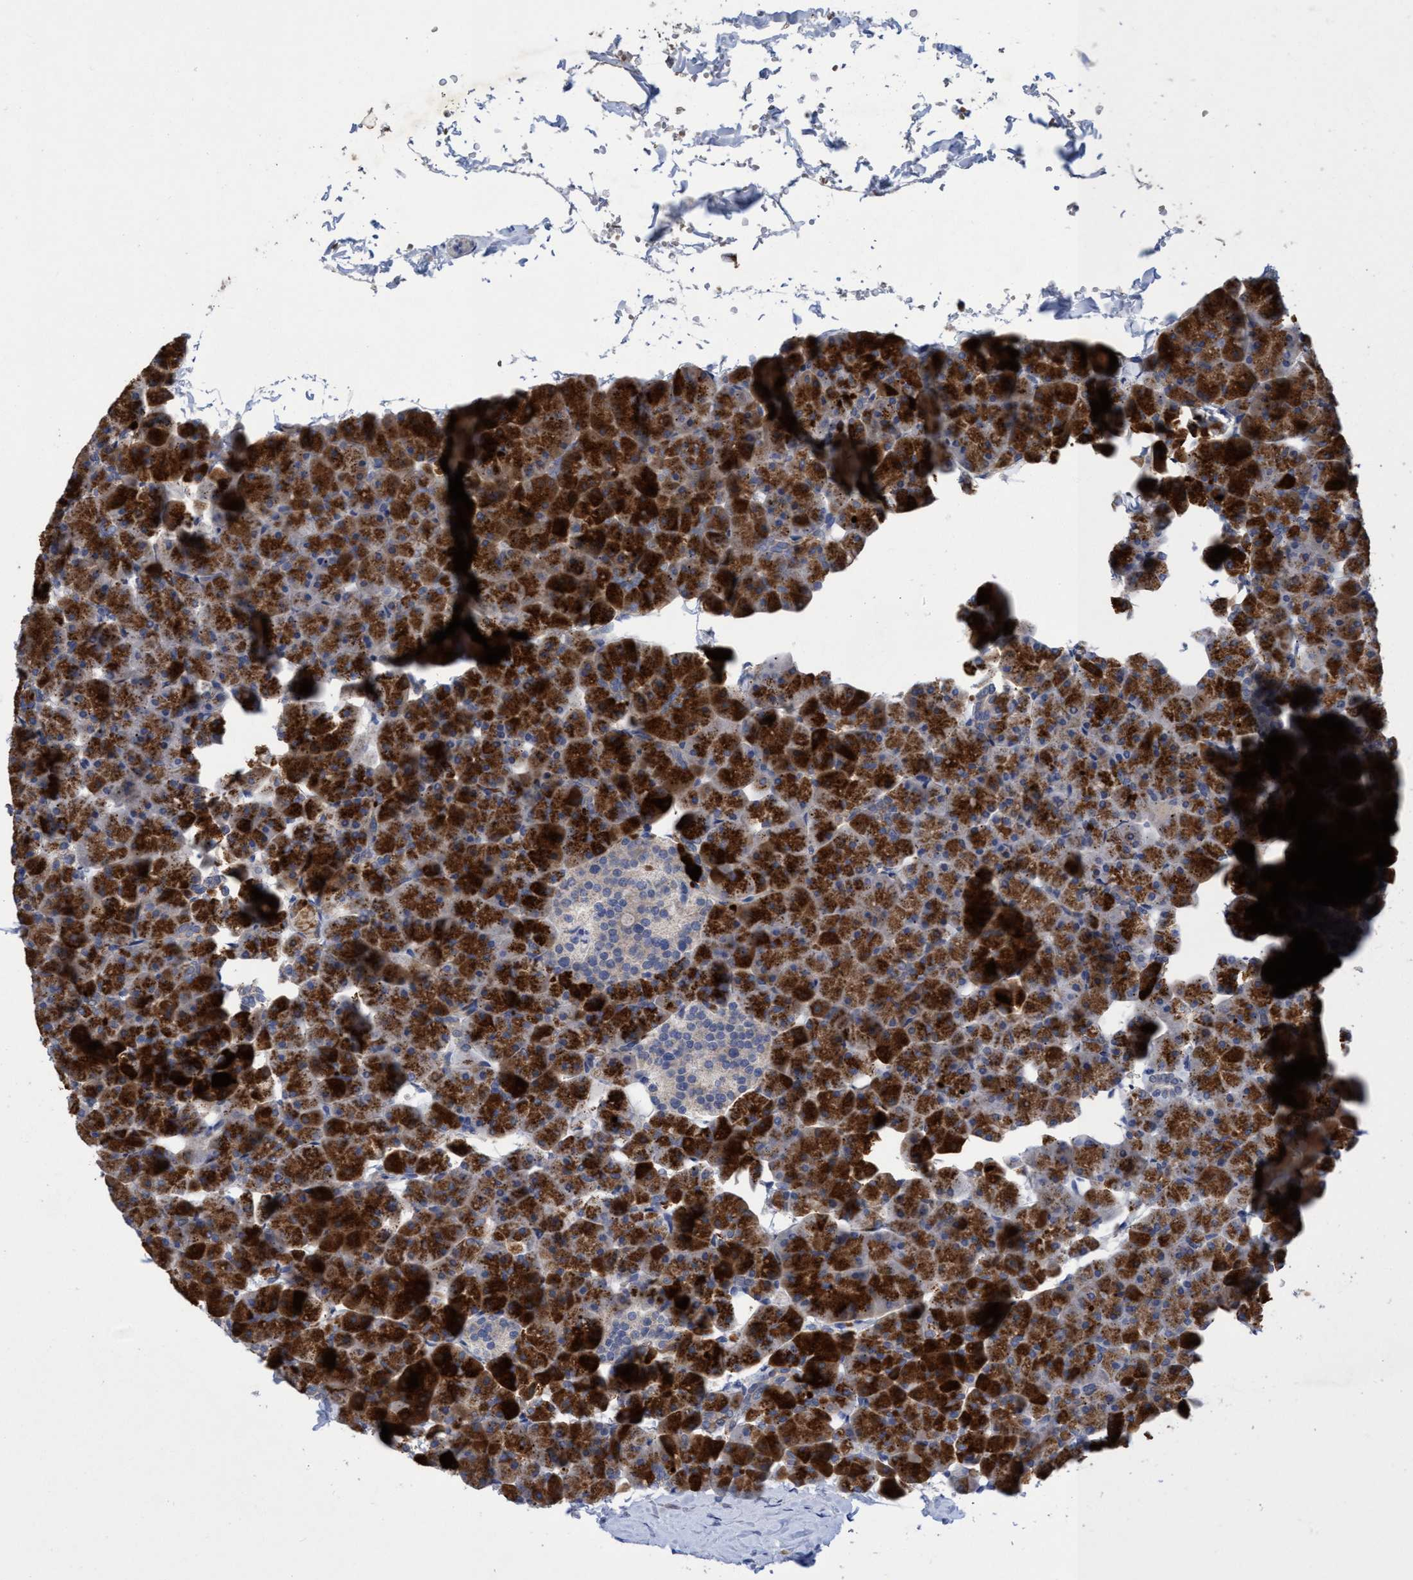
{"staining": {"intensity": "strong", "quantity": ">75%", "location": "cytoplasmic/membranous"}, "tissue": "pancreas", "cell_type": "Exocrine glandular cells", "image_type": "normal", "snomed": [{"axis": "morphology", "description": "Normal tissue, NOS"}, {"axis": "topography", "description": "Pancreas"}], "caption": "Pancreas stained with immunohistochemistry exhibits strong cytoplasmic/membranous positivity in about >75% of exocrine glandular cells.", "gene": "SEMA4D", "patient": {"sex": "male", "age": 35}}